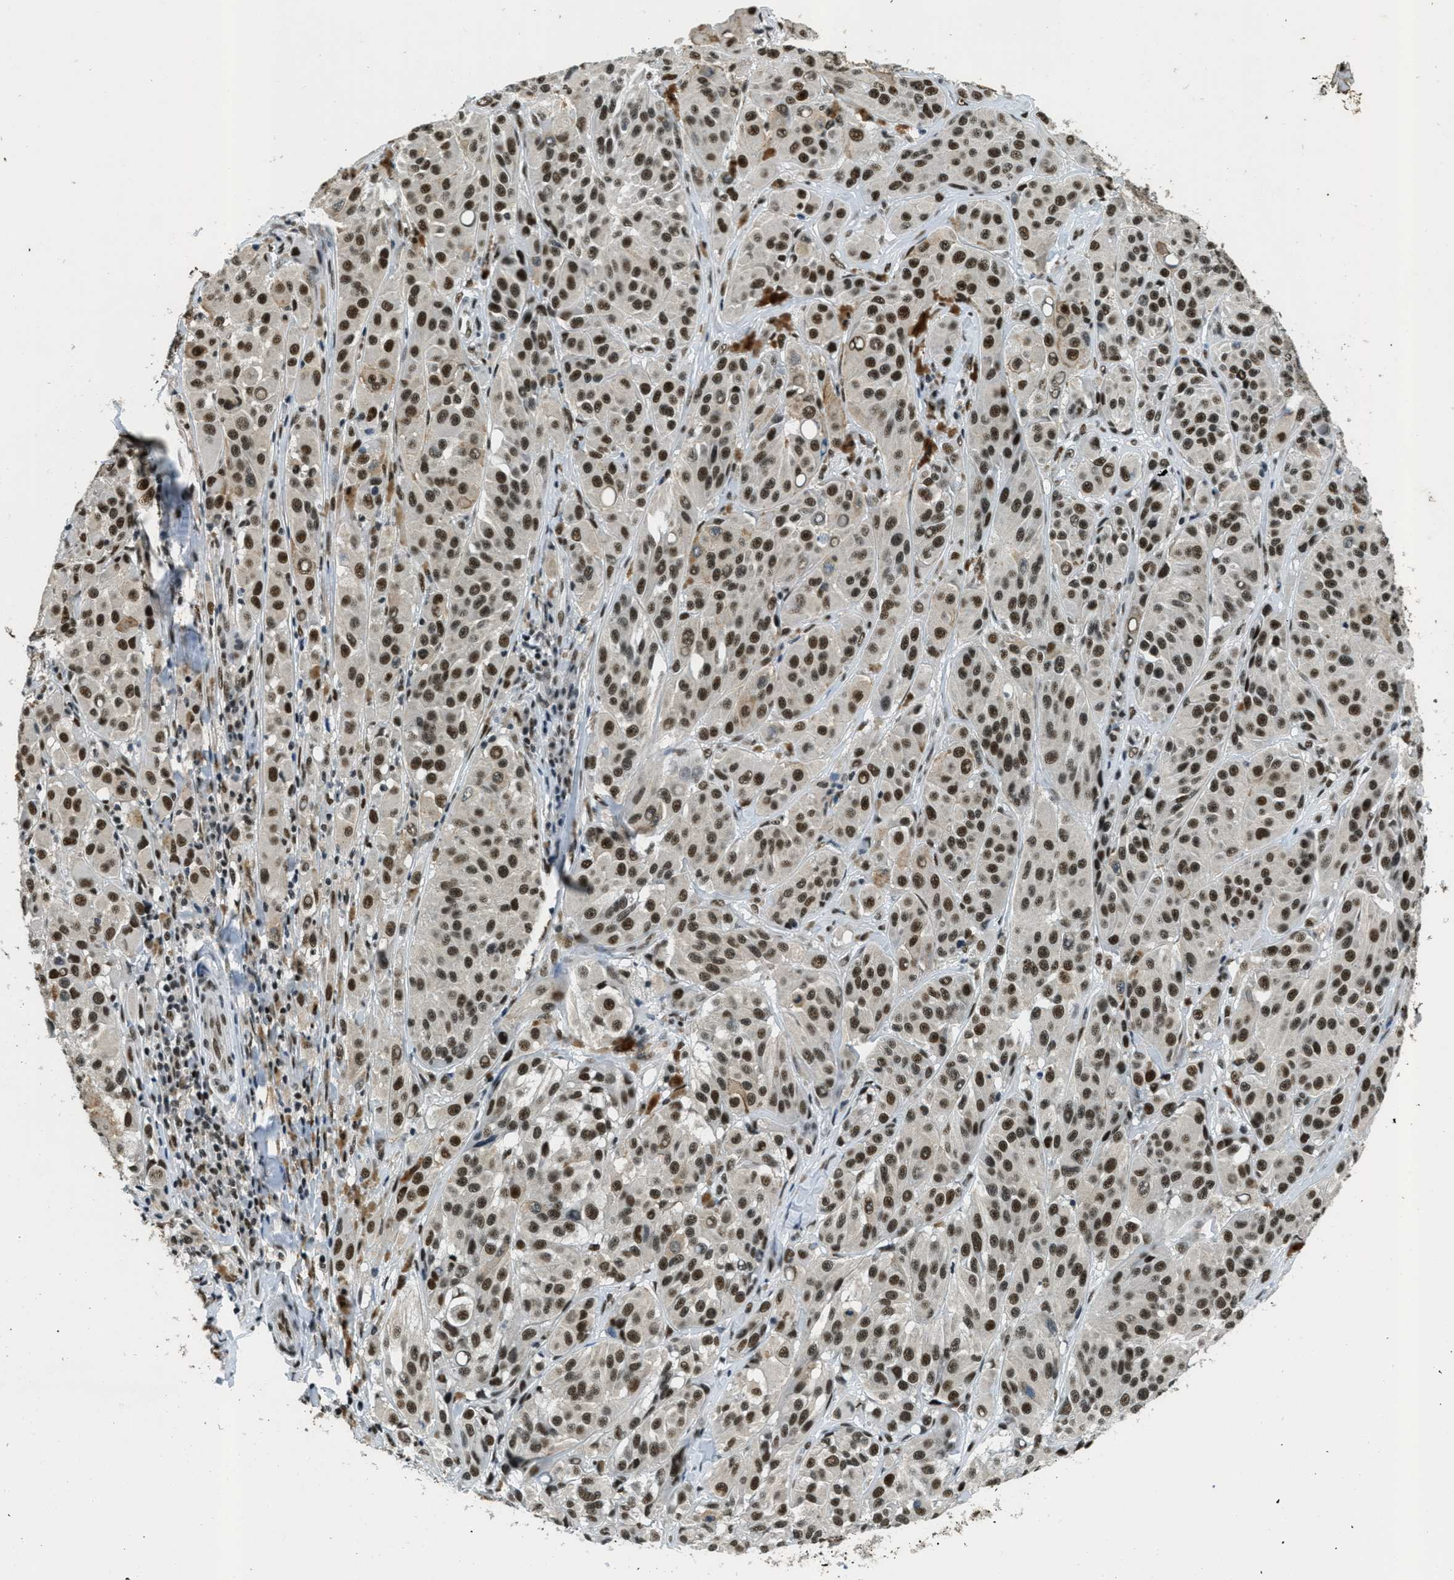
{"staining": {"intensity": "strong", "quantity": ">75%", "location": "nuclear"}, "tissue": "melanoma", "cell_type": "Tumor cells", "image_type": "cancer", "snomed": [{"axis": "morphology", "description": "Malignant melanoma, NOS"}, {"axis": "topography", "description": "Skin"}], "caption": "The immunohistochemical stain highlights strong nuclear staining in tumor cells of malignant melanoma tissue.", "gene": "SSB", "patient": {"sex": "male", "age": 84}}